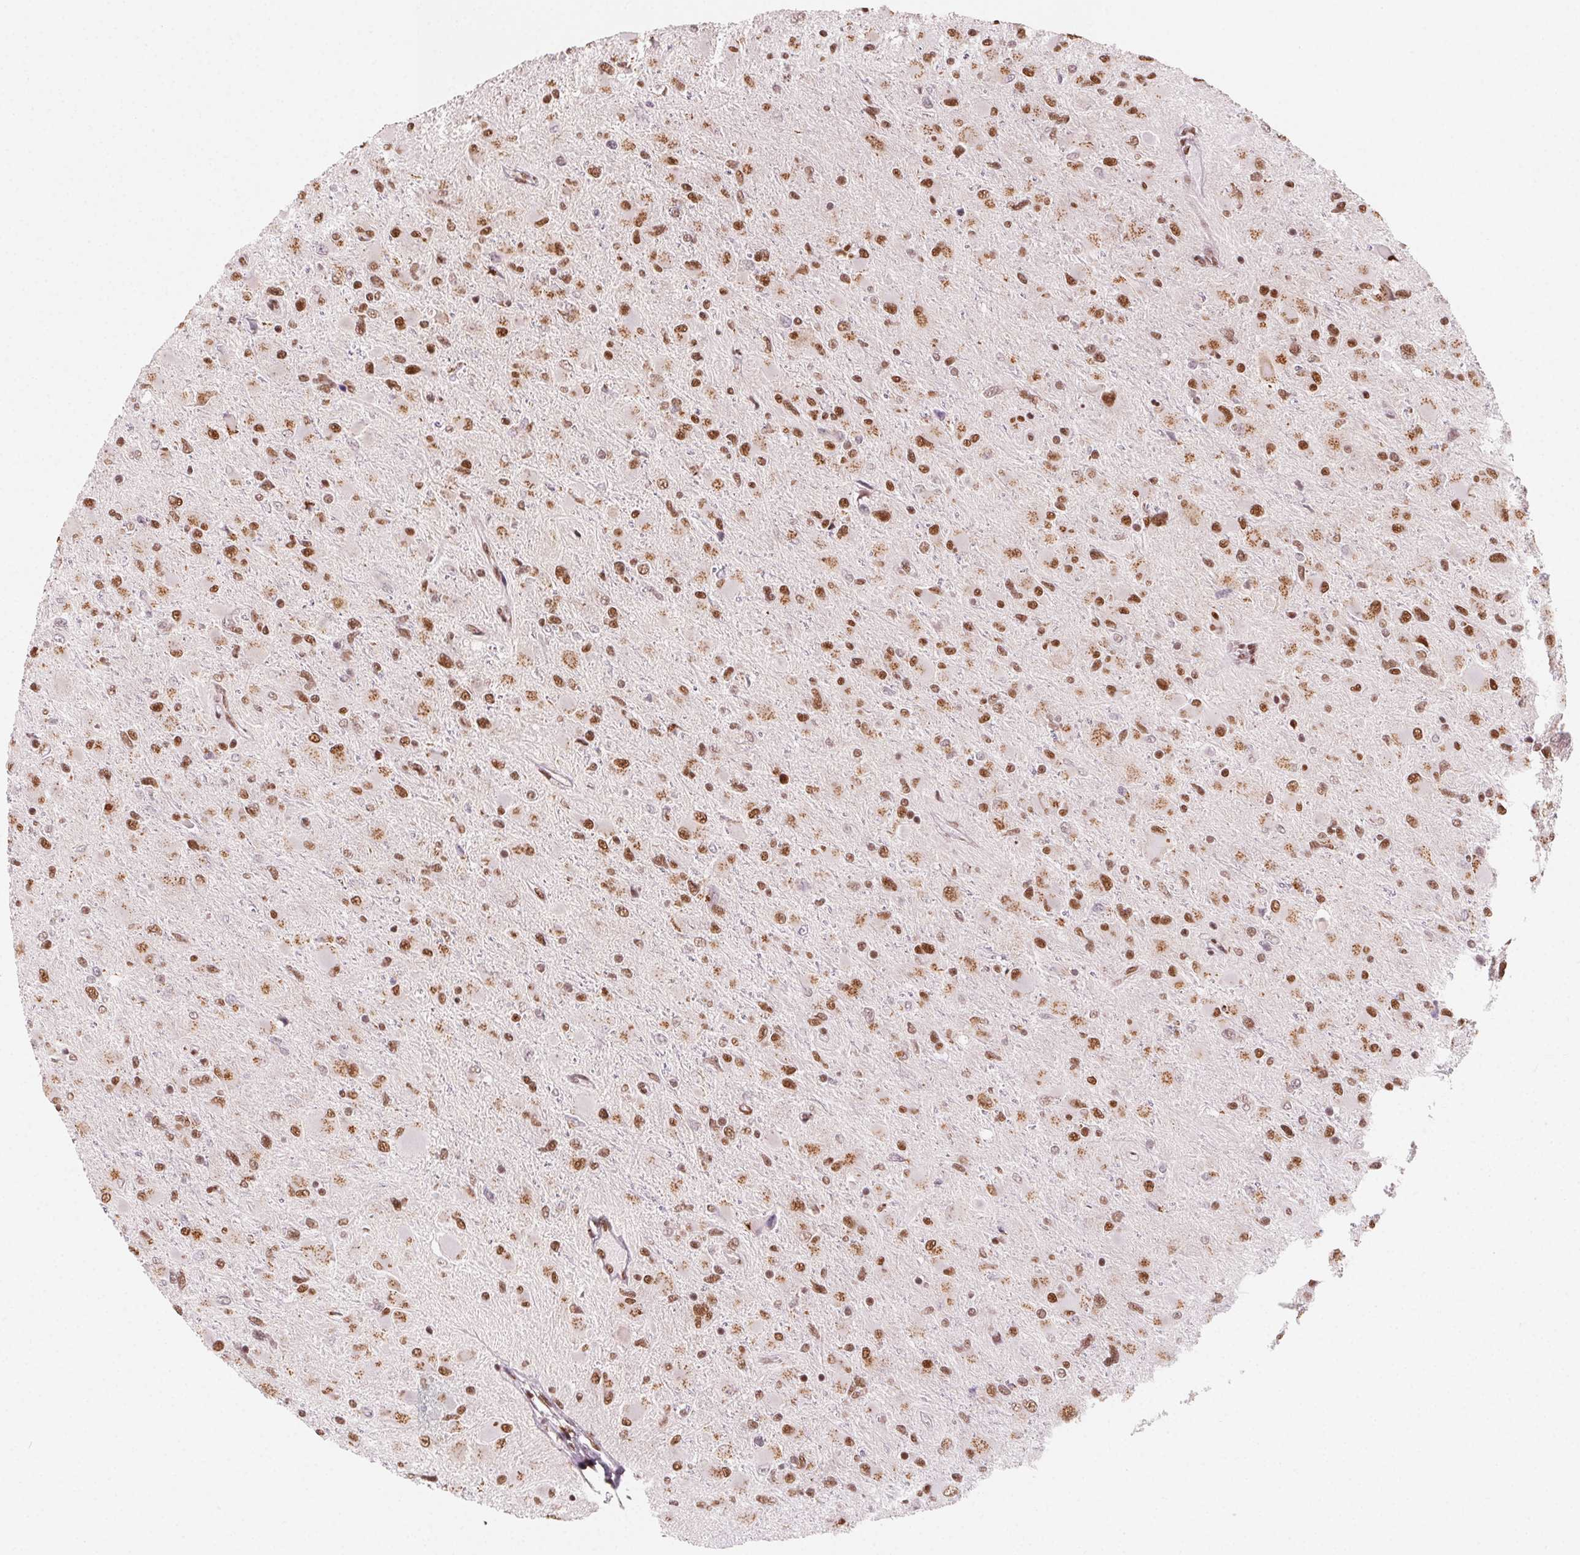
{"staining": {"intensity": "moderate", "quantity": ">75%", "location": "nuclear"}, "tissue": "glioma", "cell_type": "Tumor cells", "image_type": "cancer", "snomed": [{"axis": "morphology", "description": "Glioma, malignant, High grade"}, {"axis": "topography", "description": "Cerebral cortex"}], "caption": "High-grade glioma (malignant) stained with DAB immunohistochemistry (IHC) demonstrates medium levels of moderate nuclear positivity in approximately >75% of tumor cells.", "gene": "TOPORS", "patient": {"sex": "female", "age": 36}}